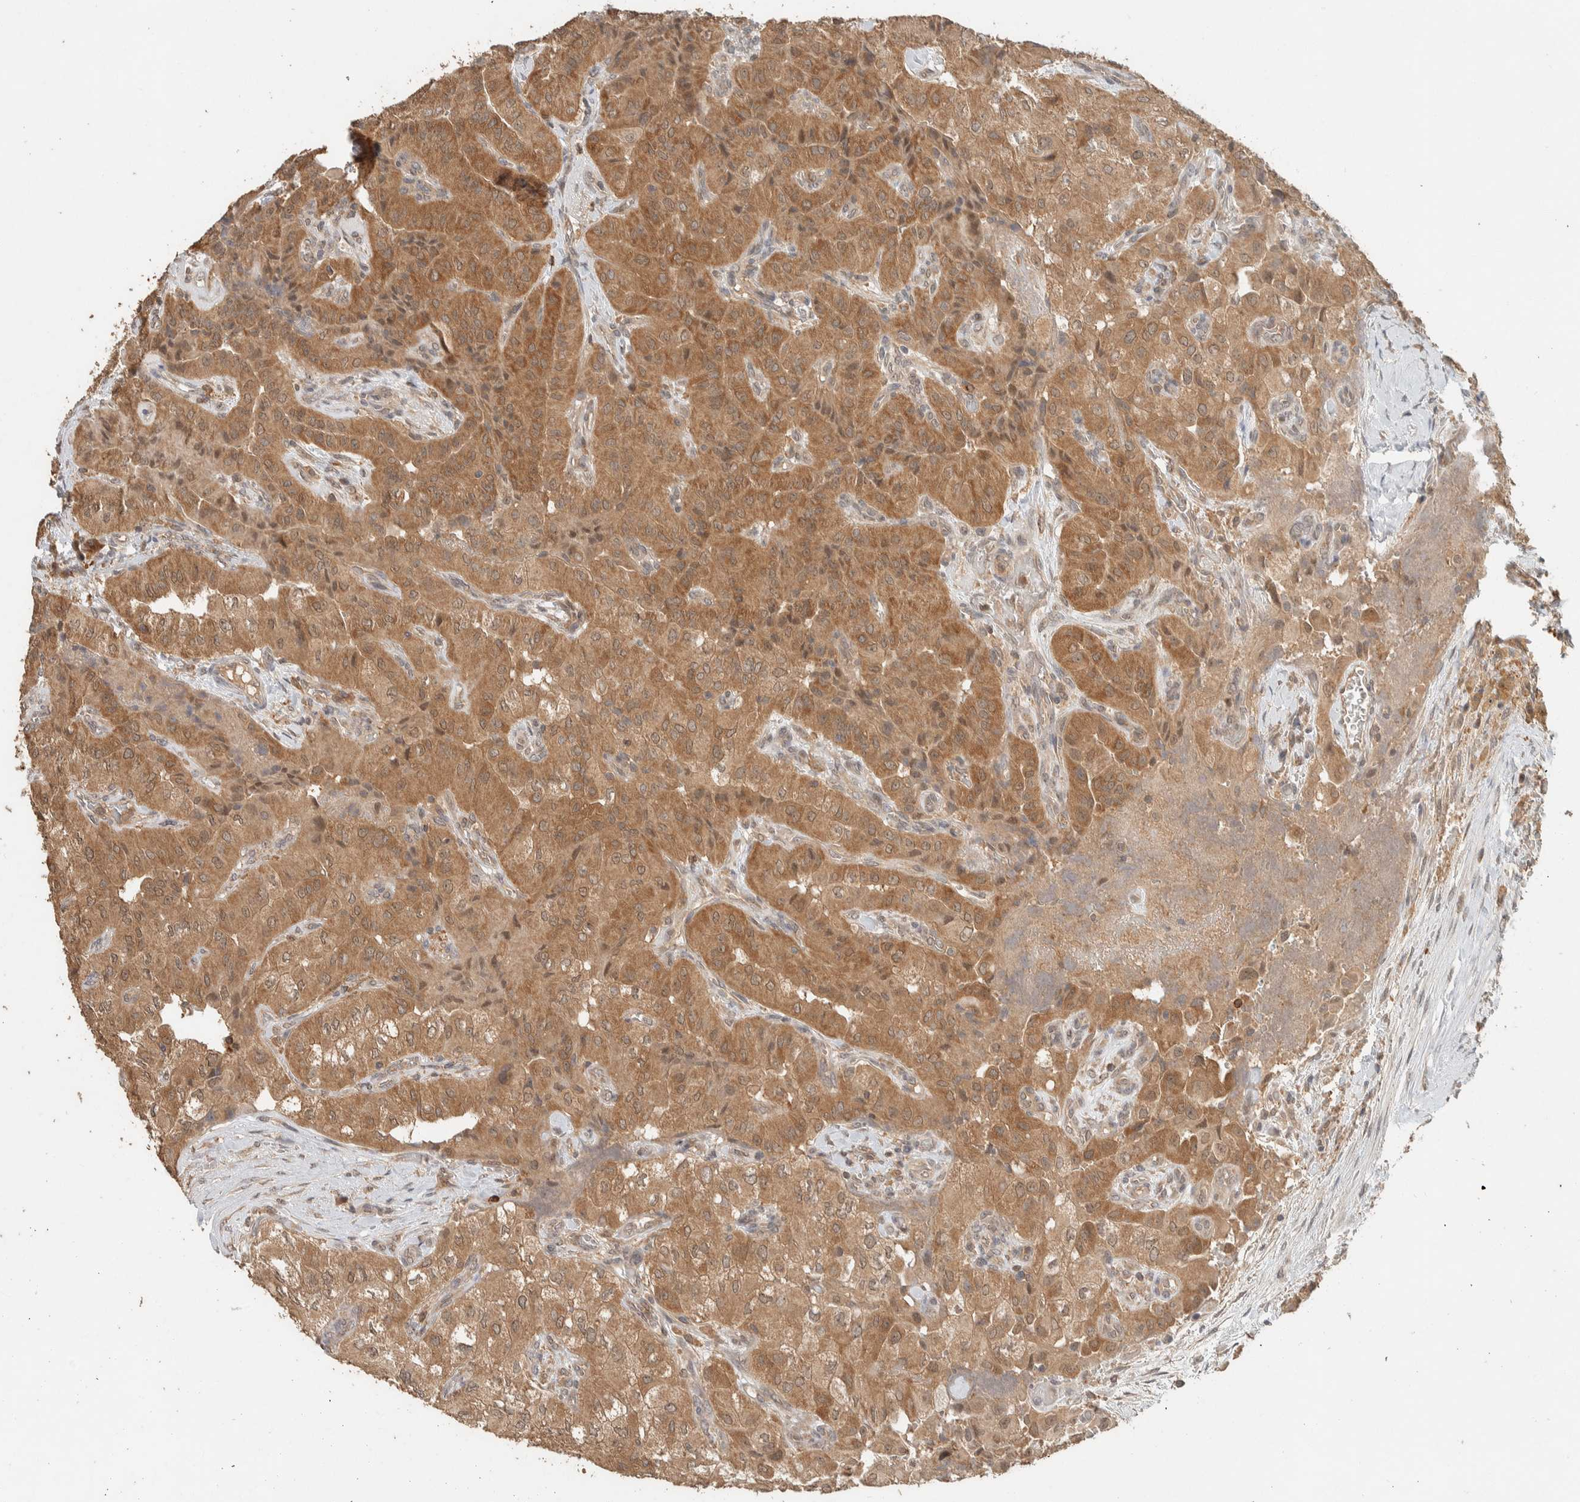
{"staining": {"intensity": "moderate", "quantity": ">75%", "location": "cytoplasmic/membranous,nuclear"}, "tissue": "thyroid cancer", "cell_type": "Tumor cells", "image_type": "cancer", "snomed": [{"axis": "morphology", "description": "Papillary adenocarcinoma, NOS"}, {"axis": "topography", "description": "Thyroid gland"}], "caption": "Thyroid papillary adenocarcinoma stained for a protein (brown) exhibits moderate cytoplasmic/membranous and nuclear positive positivity in about >75% of tumor cells.", "gene": "ZNF567", "patient": {"sex": "female", "age": 59}}